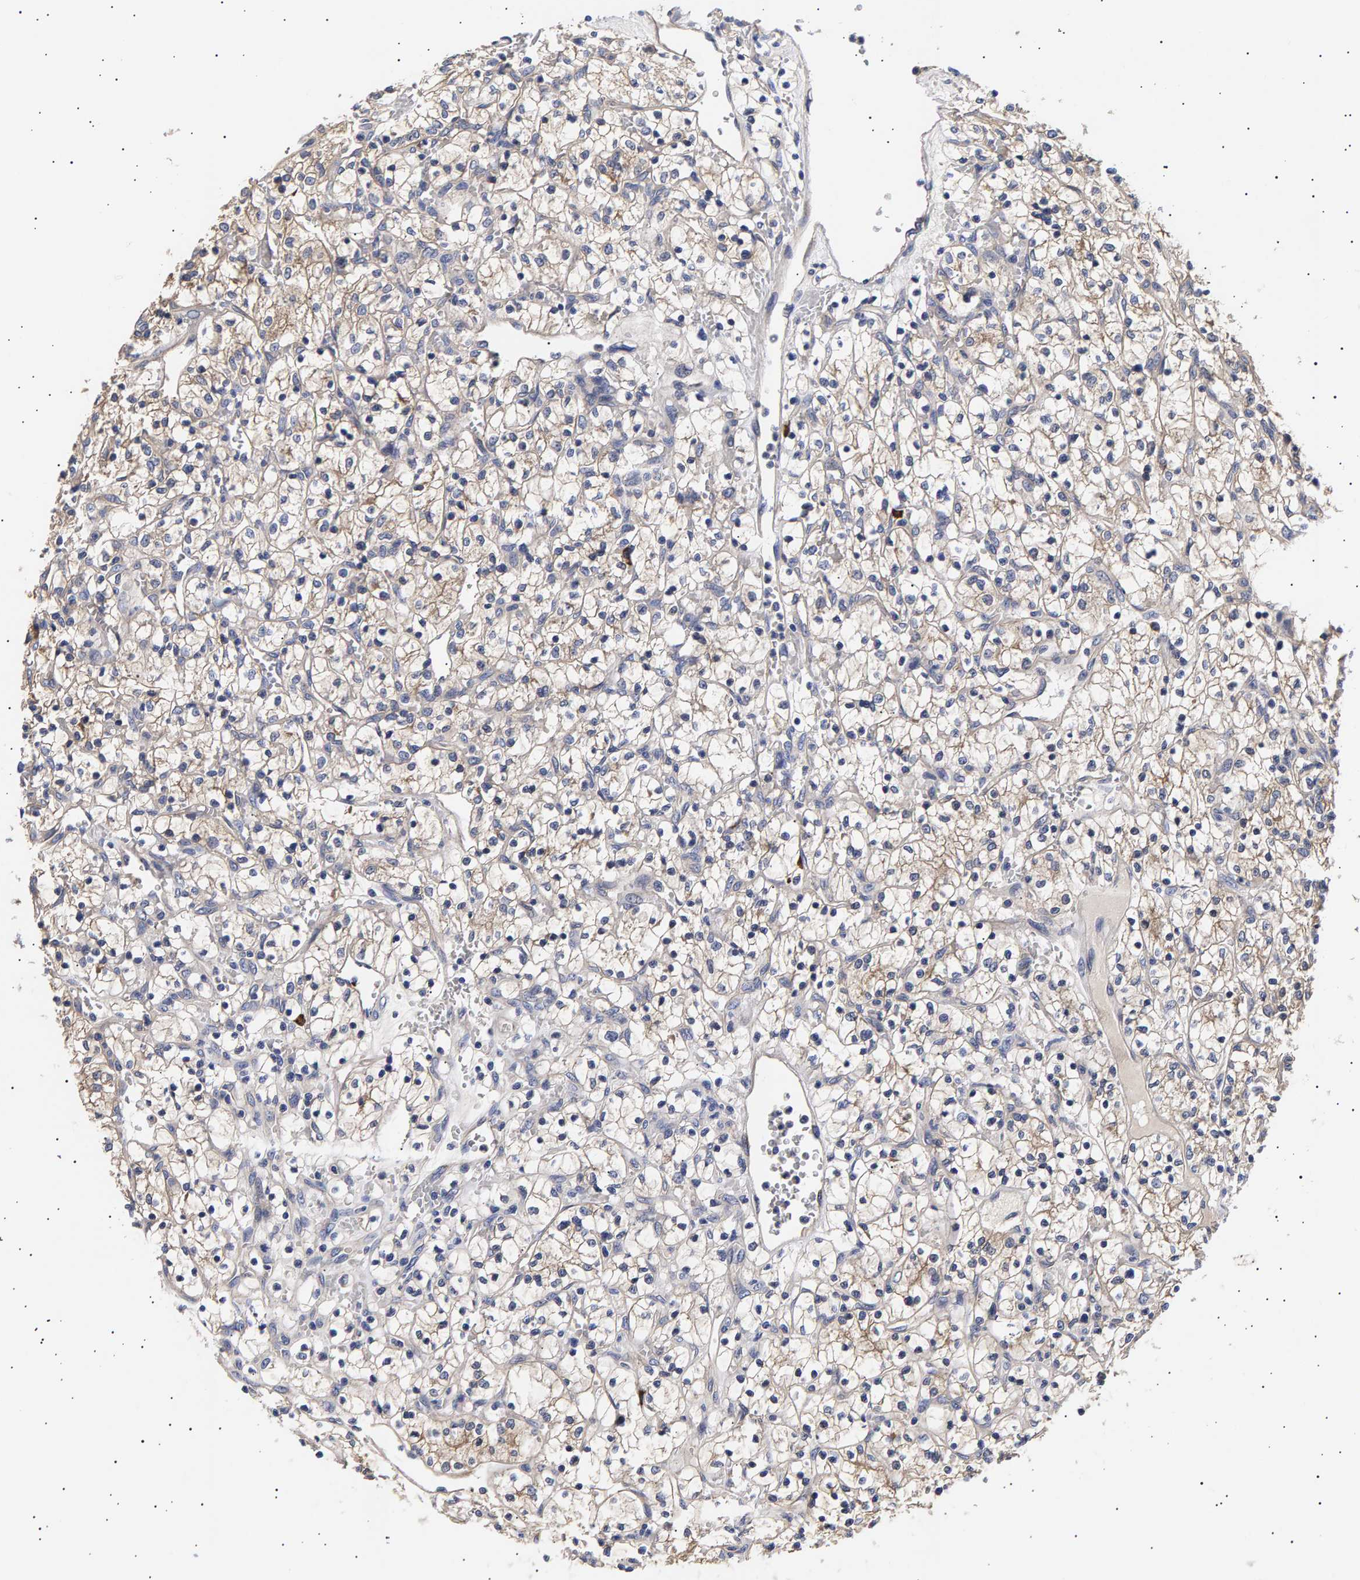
{"staining": {"intensity": "negative", "quantity": "none", "location": "none"}, "tissue": "renal cancer", "cell_type": "Tumor cells", "image_type": "cancer", "snomed": [{"axis": "morphology", "description": "Adenocarcinoma, NOS"}, {"axis": "topography", "description": "Kidney"}], "caption": "Tumor cells show no significant positivity in adenocarcinoma (renal).", "gene": "ANKRD40", "patient": {"sex": "female", "age": 69}}